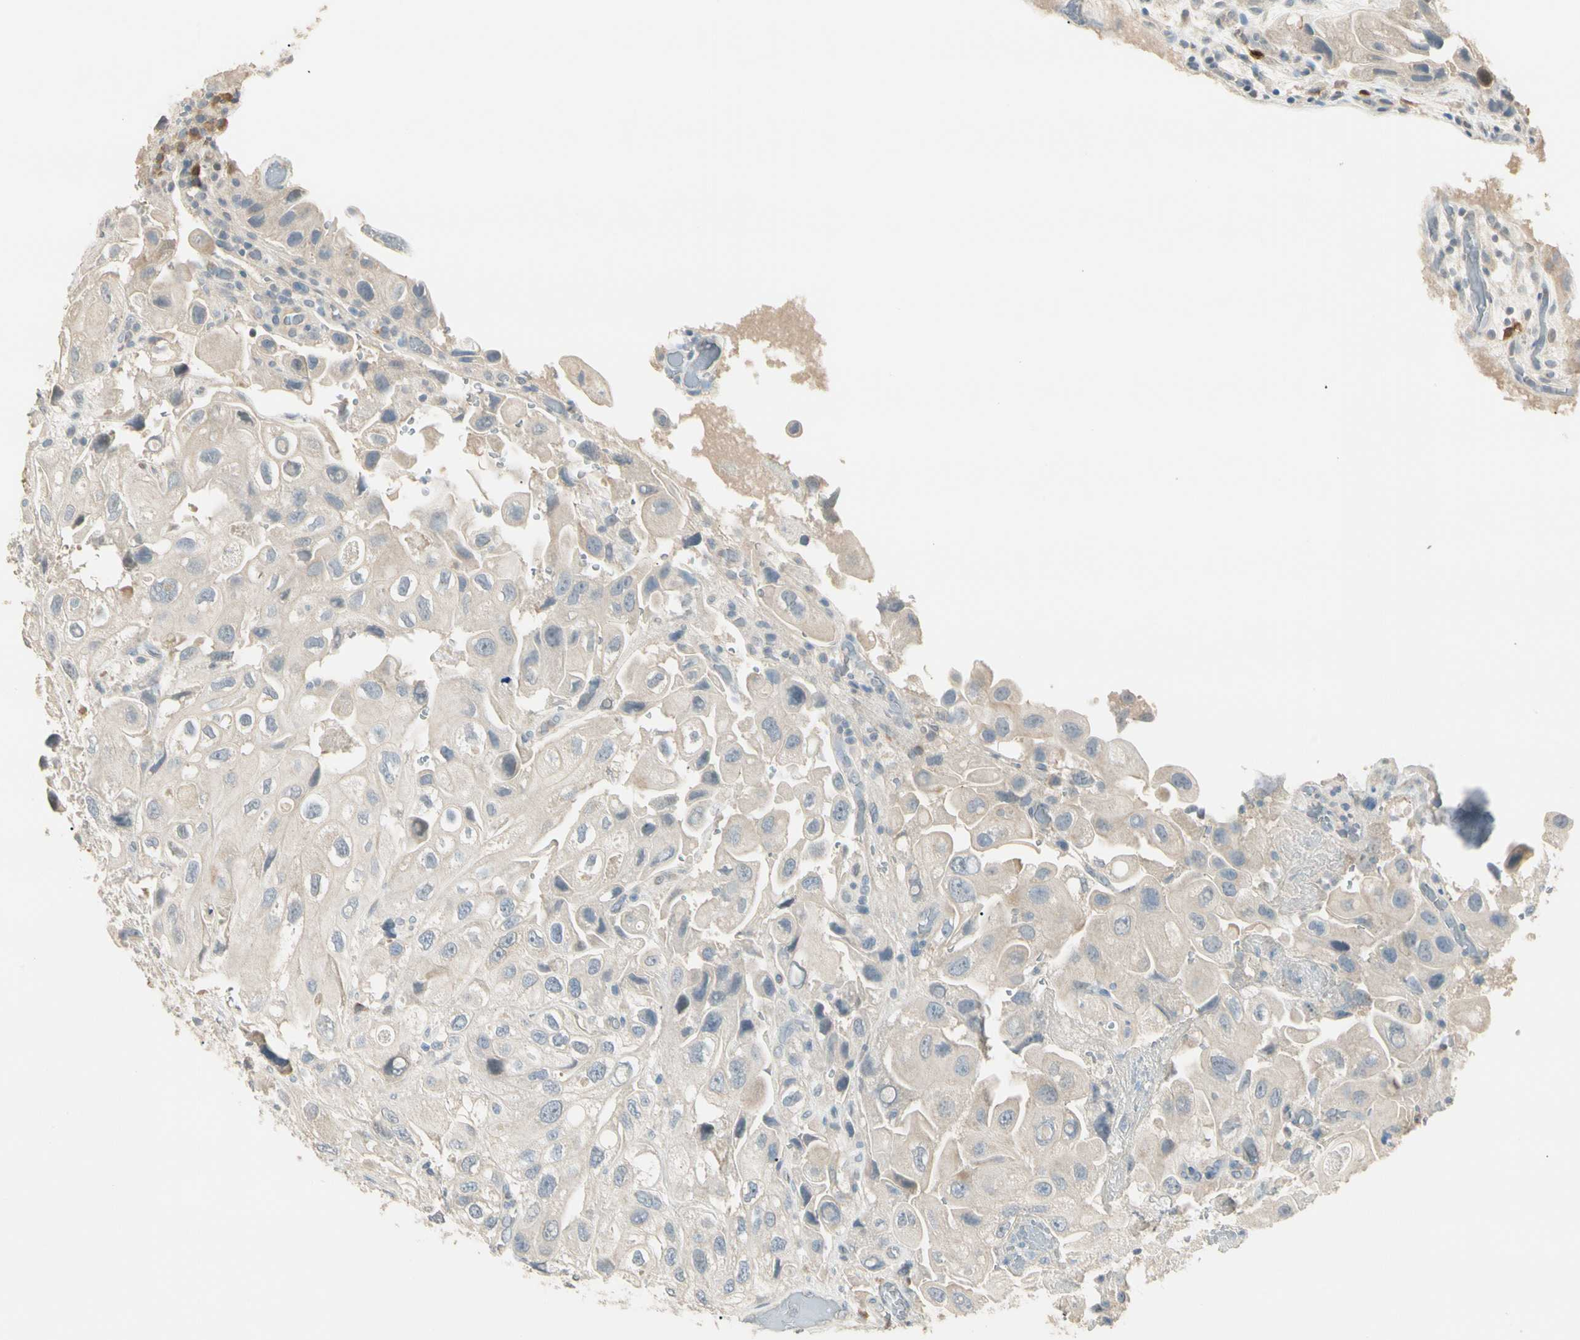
{"staining": {"intensity": "negative", "quantity": "none", "location": "none"}, "tissue": "urothelial cancer", "cell_type": "Tumor cells", "image_type": "cancer", "snomed": [{"axis": "morphology", "description": "Urothelial carcinoma, High grade"}, {"axis": "topography", "description": "Urinary bladder"}], "caption": "This photomicrograph is of urothelial cancer stained with immunohistochemistry (IHC) to label a protein in brown with the nuclei are counter-stained blue. There is no positivity in tumor cells.", "gene": "GNE", "patient": {"sex": "female", "age": 64}}